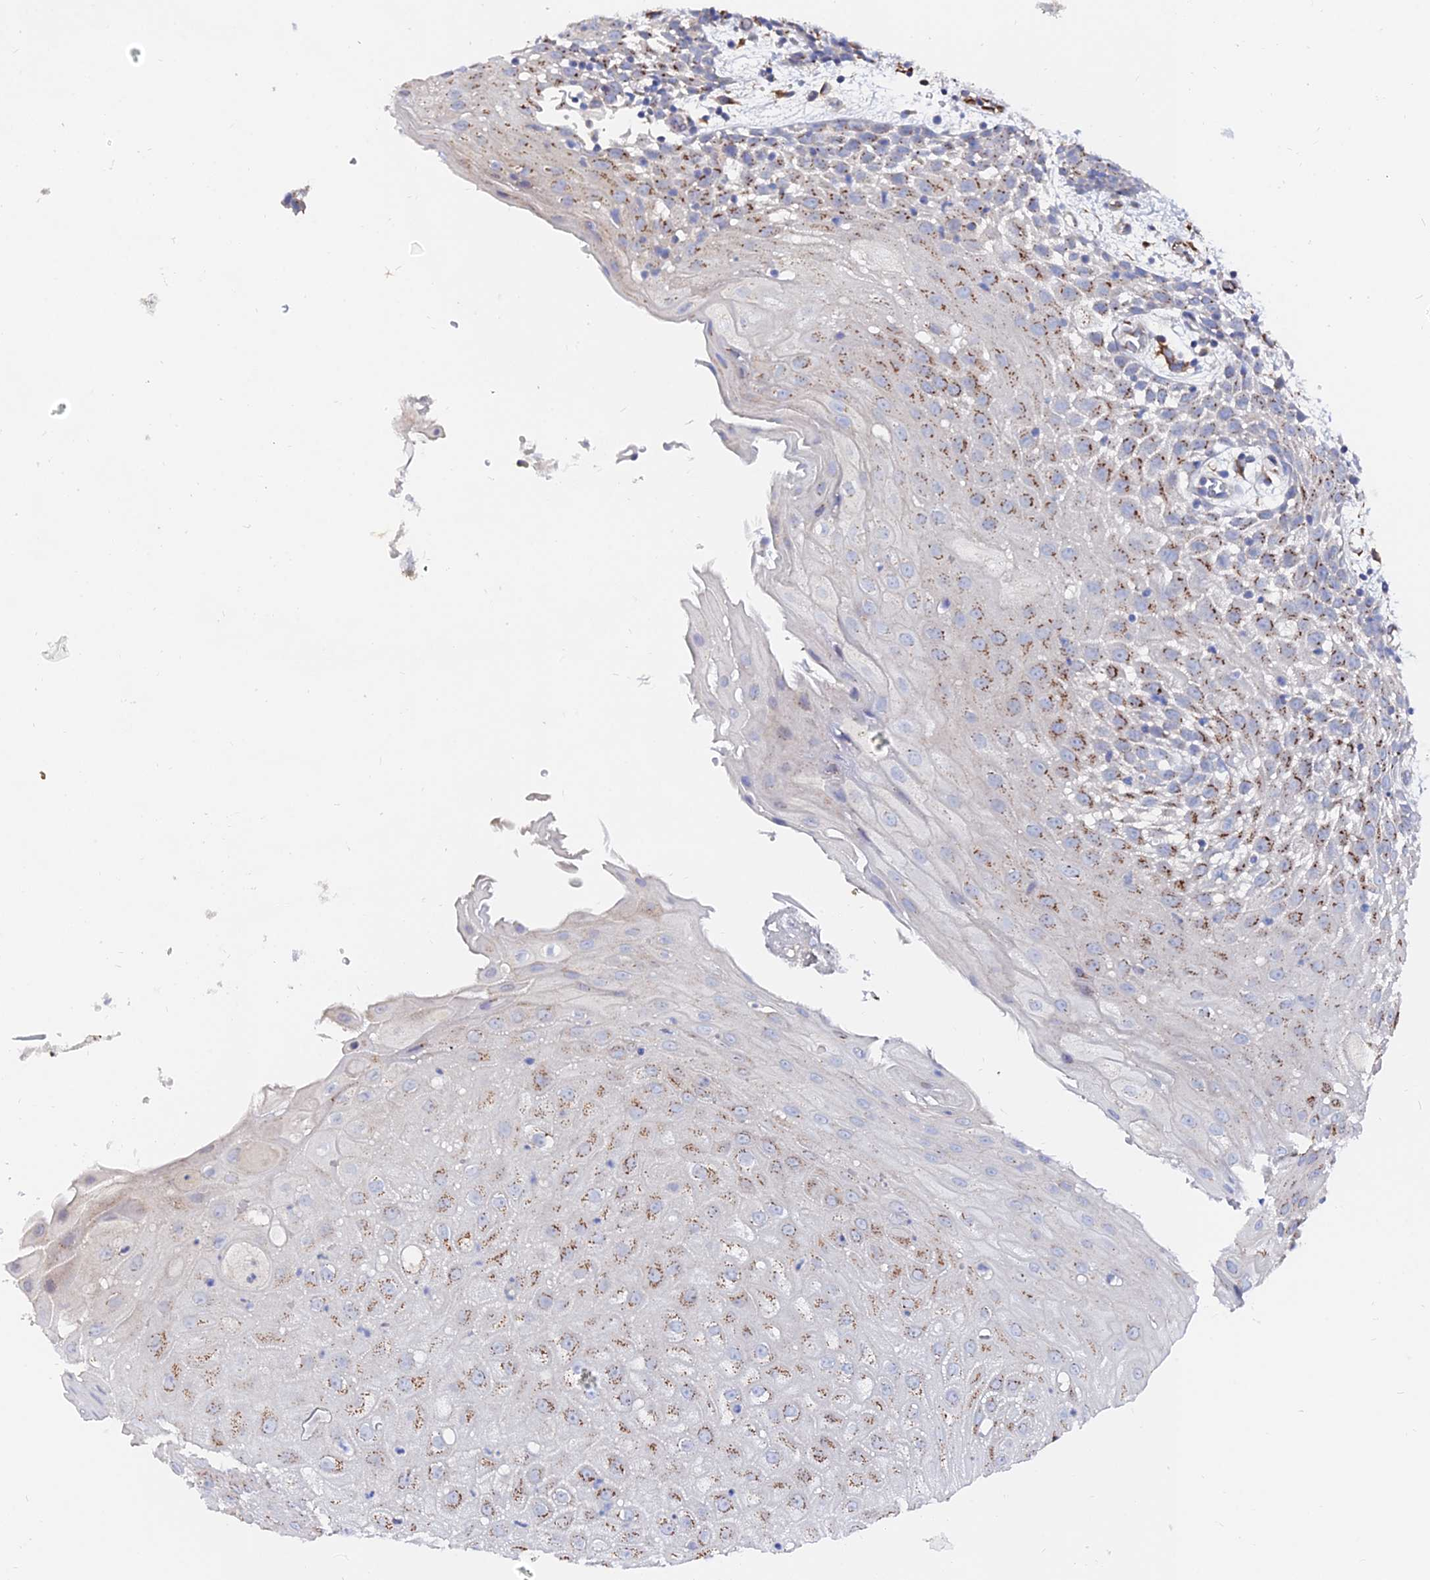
{"staining": {"intensity": "moderate", "quantity": ">75%", "location": "cytoplasmic/membranous"}, "tissue": "oral mucosa", "cell_type": "Squamous epithelial cells", "image_type": "normal", "snomed": [{"axis": "morphology", "description": "Normal tissue, NOS"}, {"axis": "topography", "description": "Skeletal muscle"}, {"axis": "topography", "description": "Oral tissue"}, {"axis": "topography", "description": "Salivary gland"}, {"axis": "topography", "description": "Peripheral nerve tissue"}], "caption": "Immunohistochemical staining of unremarkable oral mucosa exhibits moderate cytoplasmic/membranous protein staining in approximately >75% of squamous epithelial cells. The staining was performed using DAB to visualize the protein expression in brown, while the nuclei were stained in blue with hematoxylin (Magnification: 20x).", "gene": "BORCS8", "patient": {"sex": "male", "age": 54}}